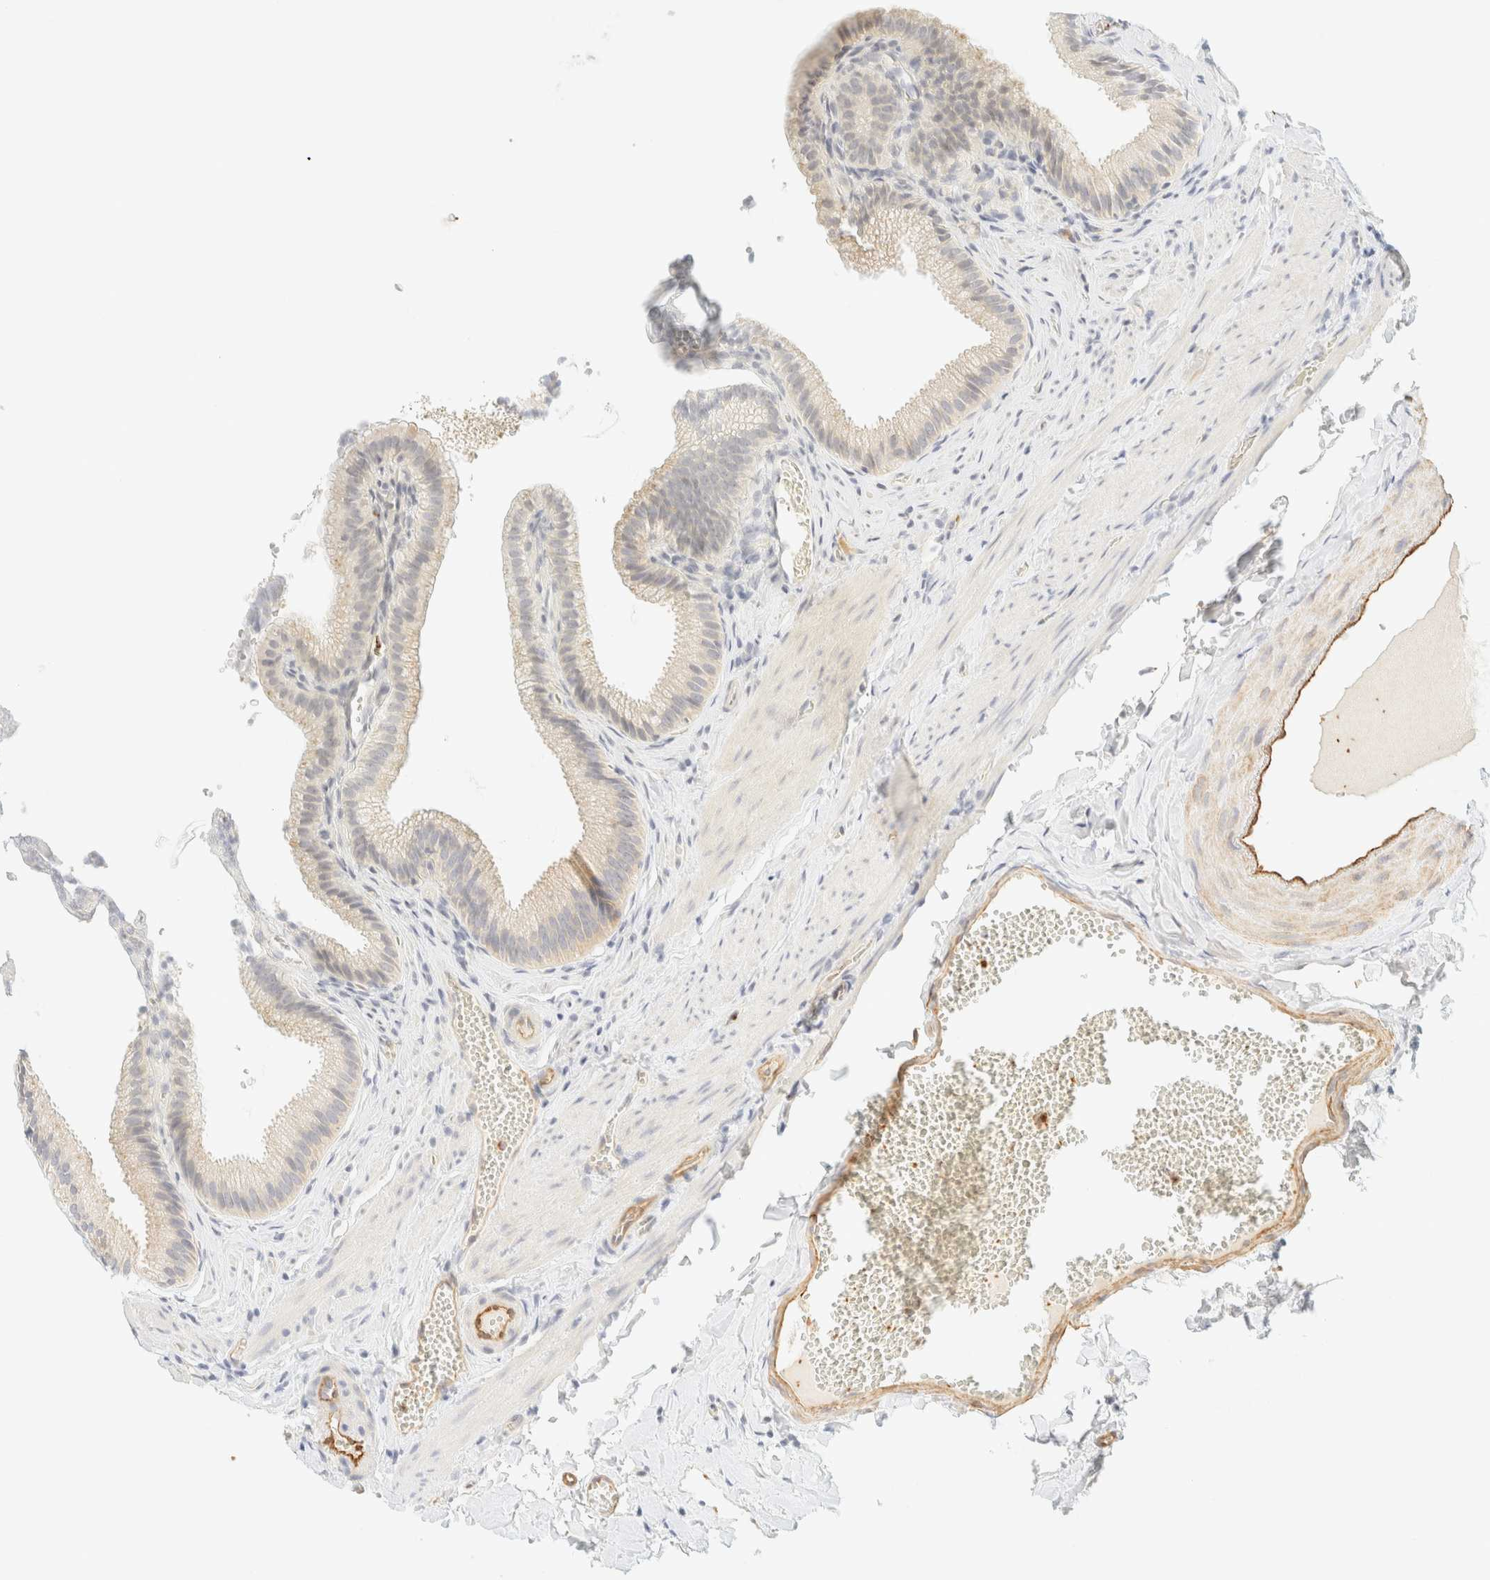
{"staining": {"intensity": "negative", "quantity": "none", "location": "none"}, "tissue": "gallbladder", "cell_type": "Glandular cells", "image_type": "normal", "snomed": [{"axis": "morphology", "description": "Normal tissue, NOS"}, {"axis": "topography", "description": "Gallbladder"}], "caption": "Immunohistochemistry (IHC) histopathology image of benign human gallbladder stained for a protein (brown), which shows no expression in glandular cells.", "gene": "OTOP2", "patient": {"sex": "male", "age": 38}}